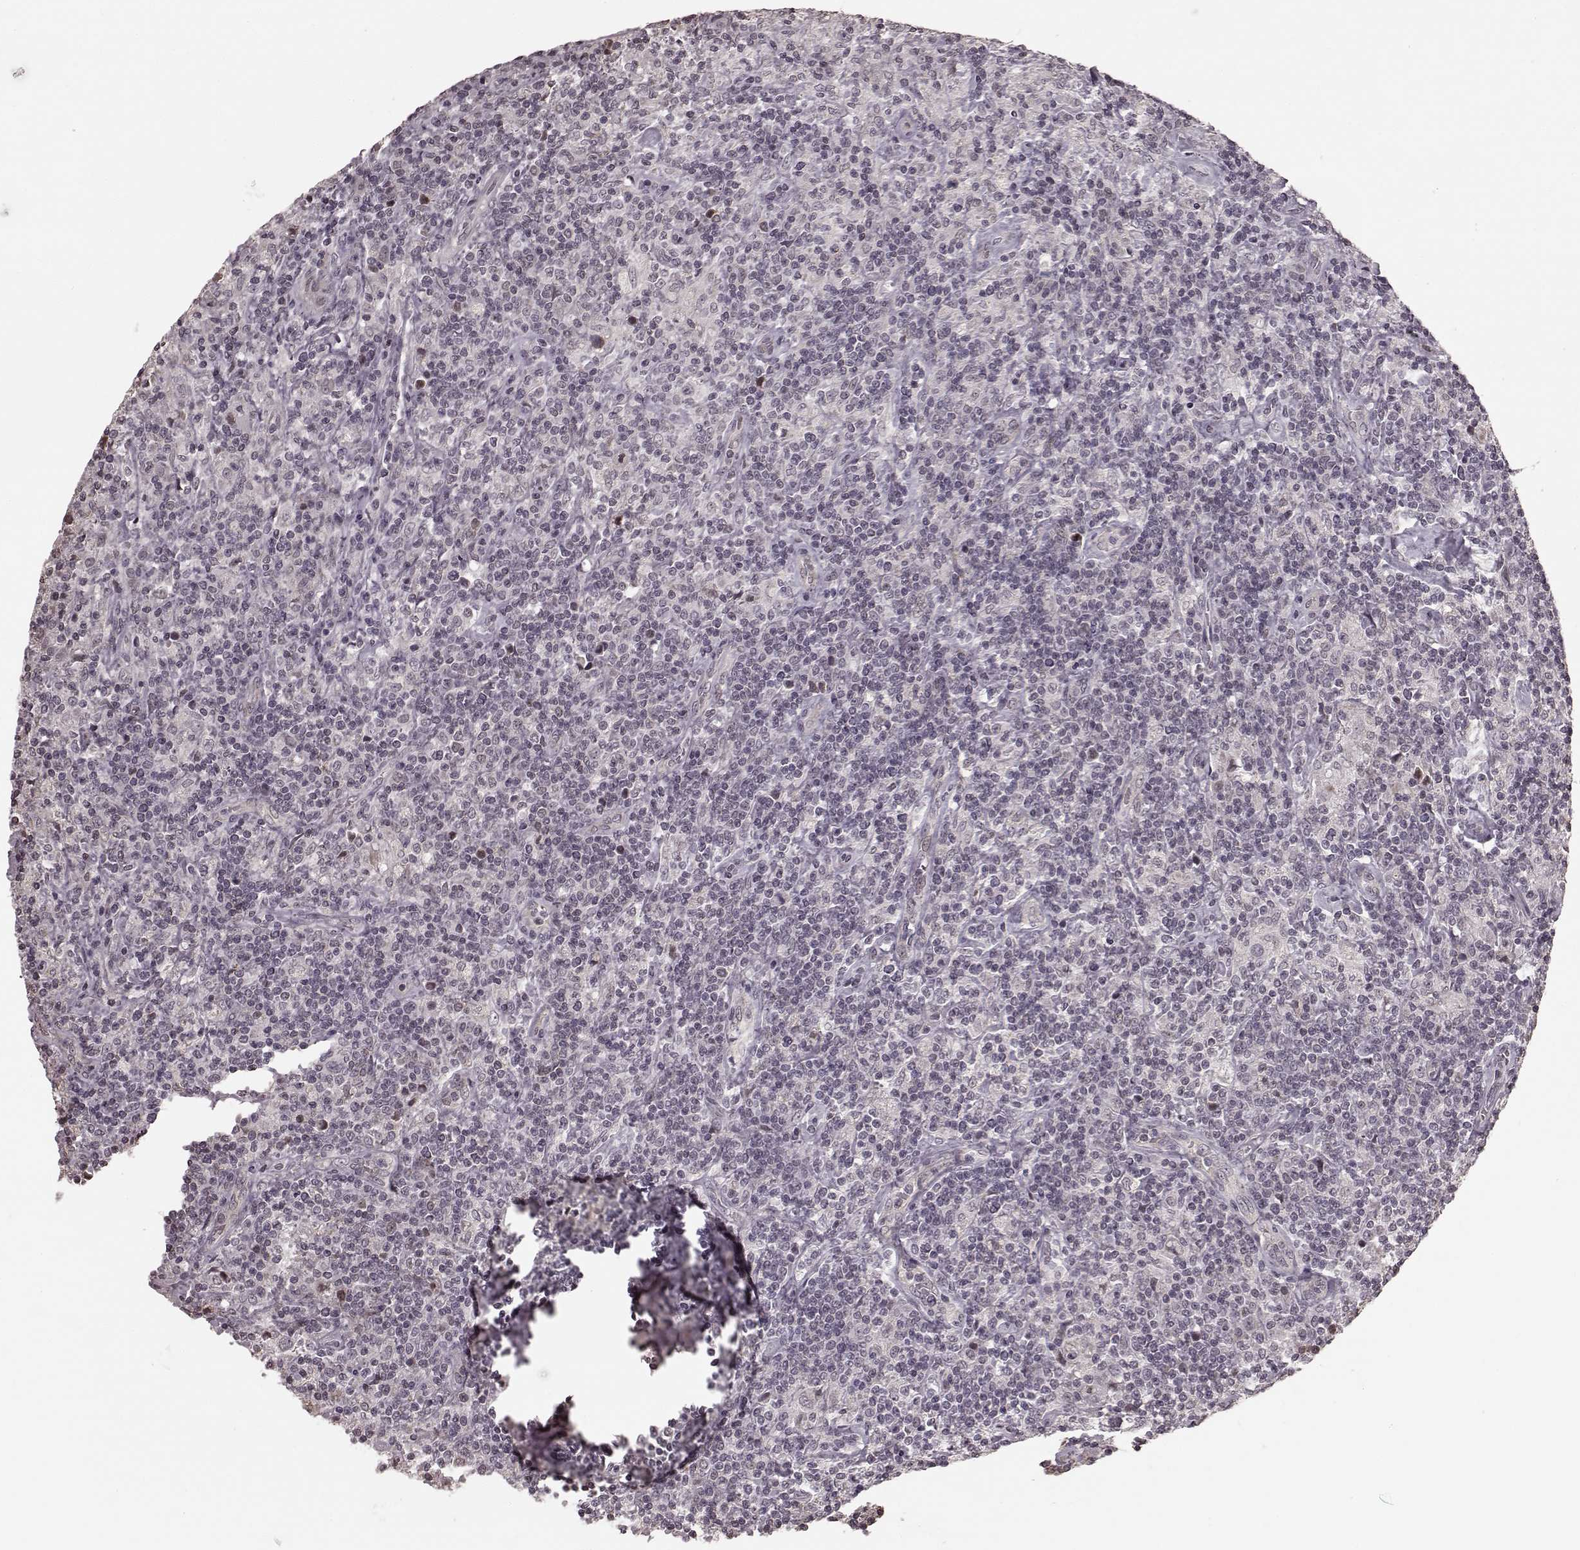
{"staining": {"intensity": "negative", "quantity": "none", "location": "none"}, "tissue": "lymphoma", "cell_type": "Tumor cells", "image_type": "cancer", "snomed": [{"axis": "morphology", "description": "Hodgkin's disease, NOS"}, {"axis": "topography", "description": "Lymph node"}], "caption": "IHC histopathology image of neoplastic tissue: lymphoma stained with DAB reveals no significant protein expression in tumor cells.", "gene": "PLCB4", "patient": {"sex": "male", "age": 70}}